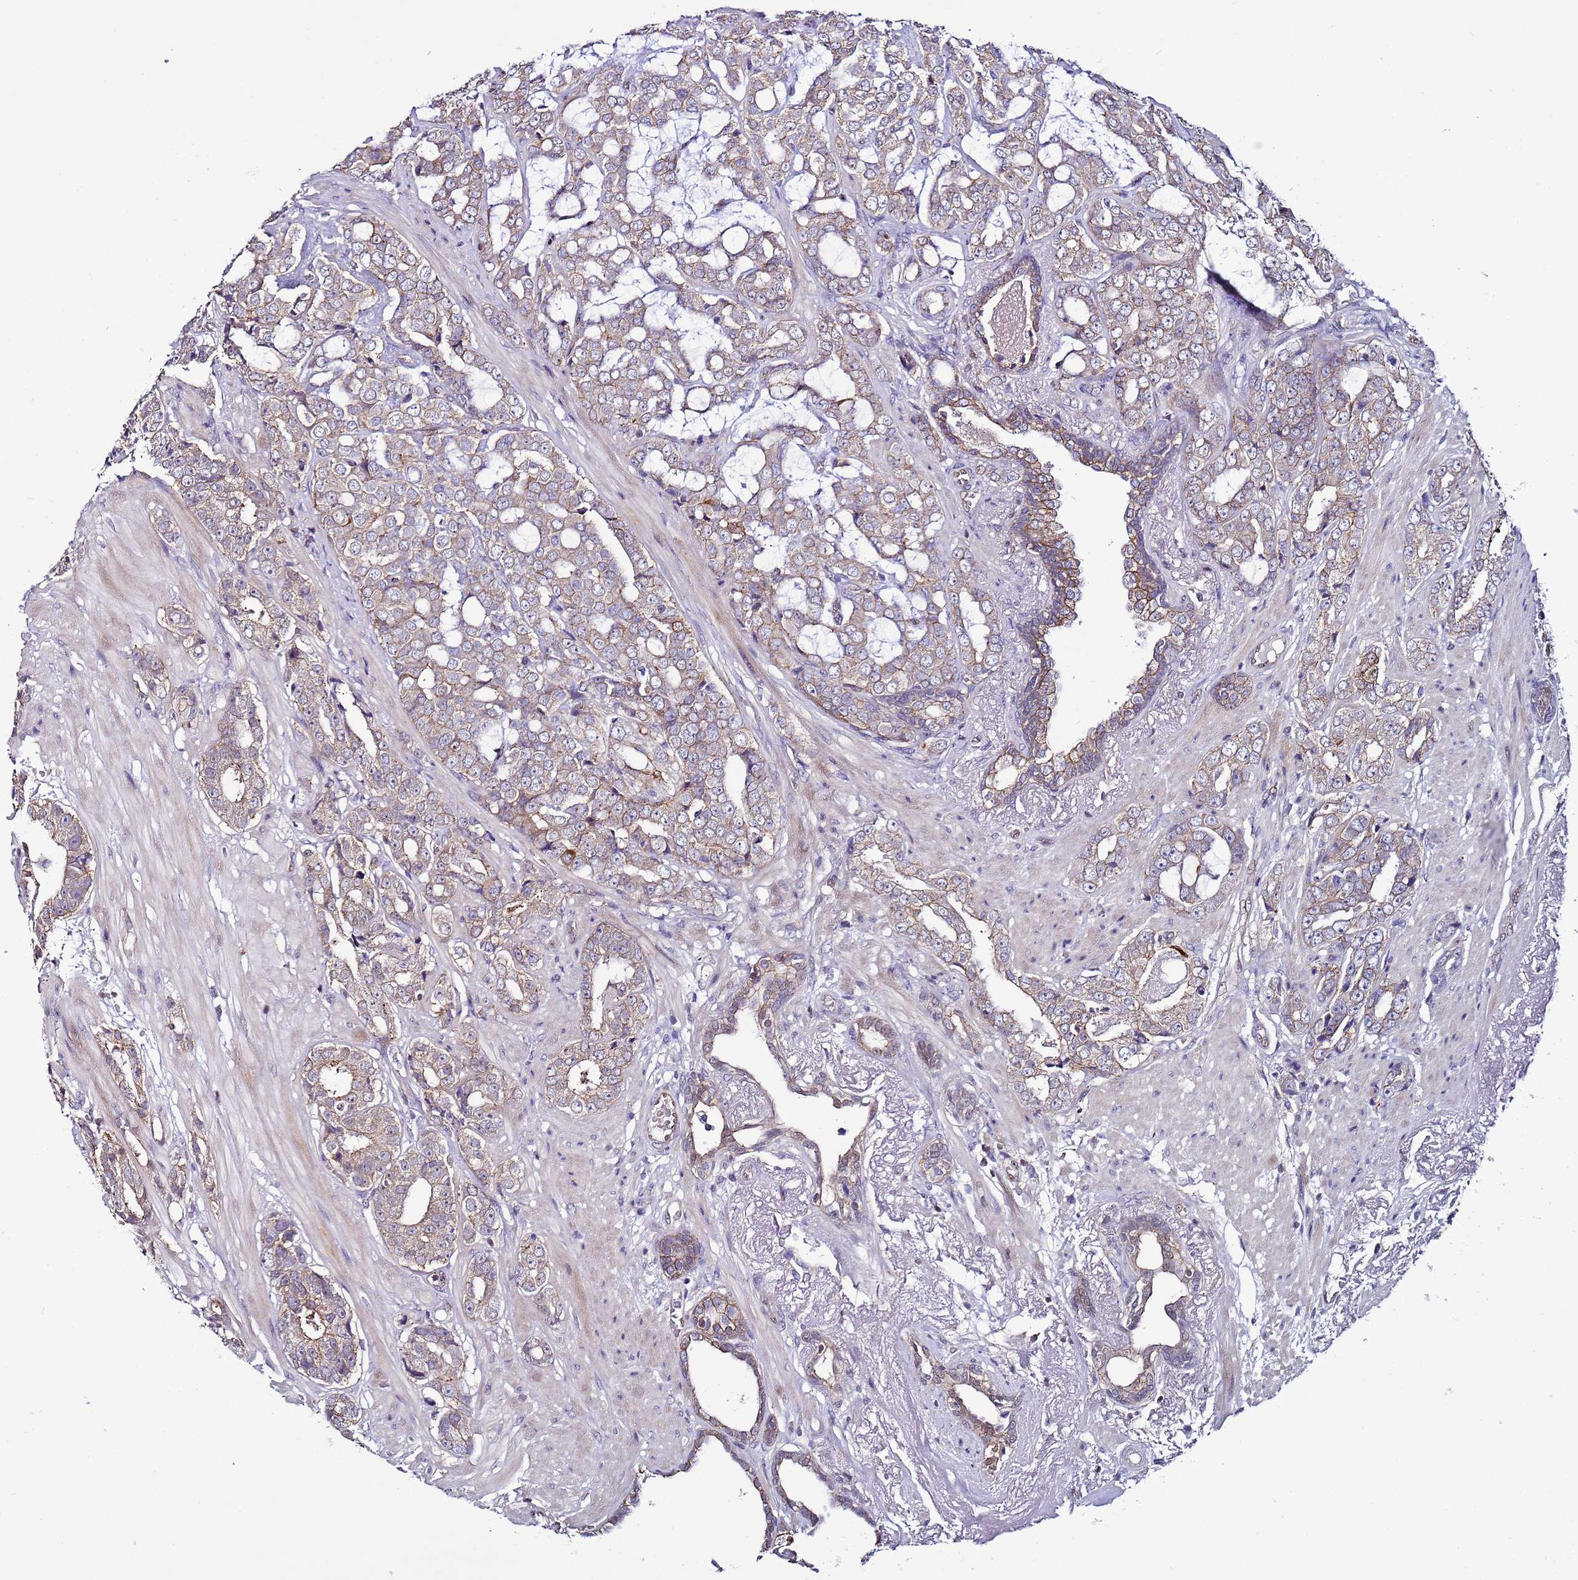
{"staining": {"intensity": "weak", "quantity": "25%-75%", "location": "cytoplasmic/membranous"}, "tissue": "prostate cancer", "cell_type": "Tumor cells", "image_type": "cancer", "snomed": [{"axis": "morphology", "description": "Adenocarcinoma, High grade"}, {"axis": "topography", "description": "Prostate"}], "caption": "A brown stain highlights weak cytoplasmic/membranous positivity of a protein in human prostate cancer (adenocarcinoma (high-grade)) tumor cells.", "gene": "TENM3", "patient": {"sex": "male", "age": 71}}